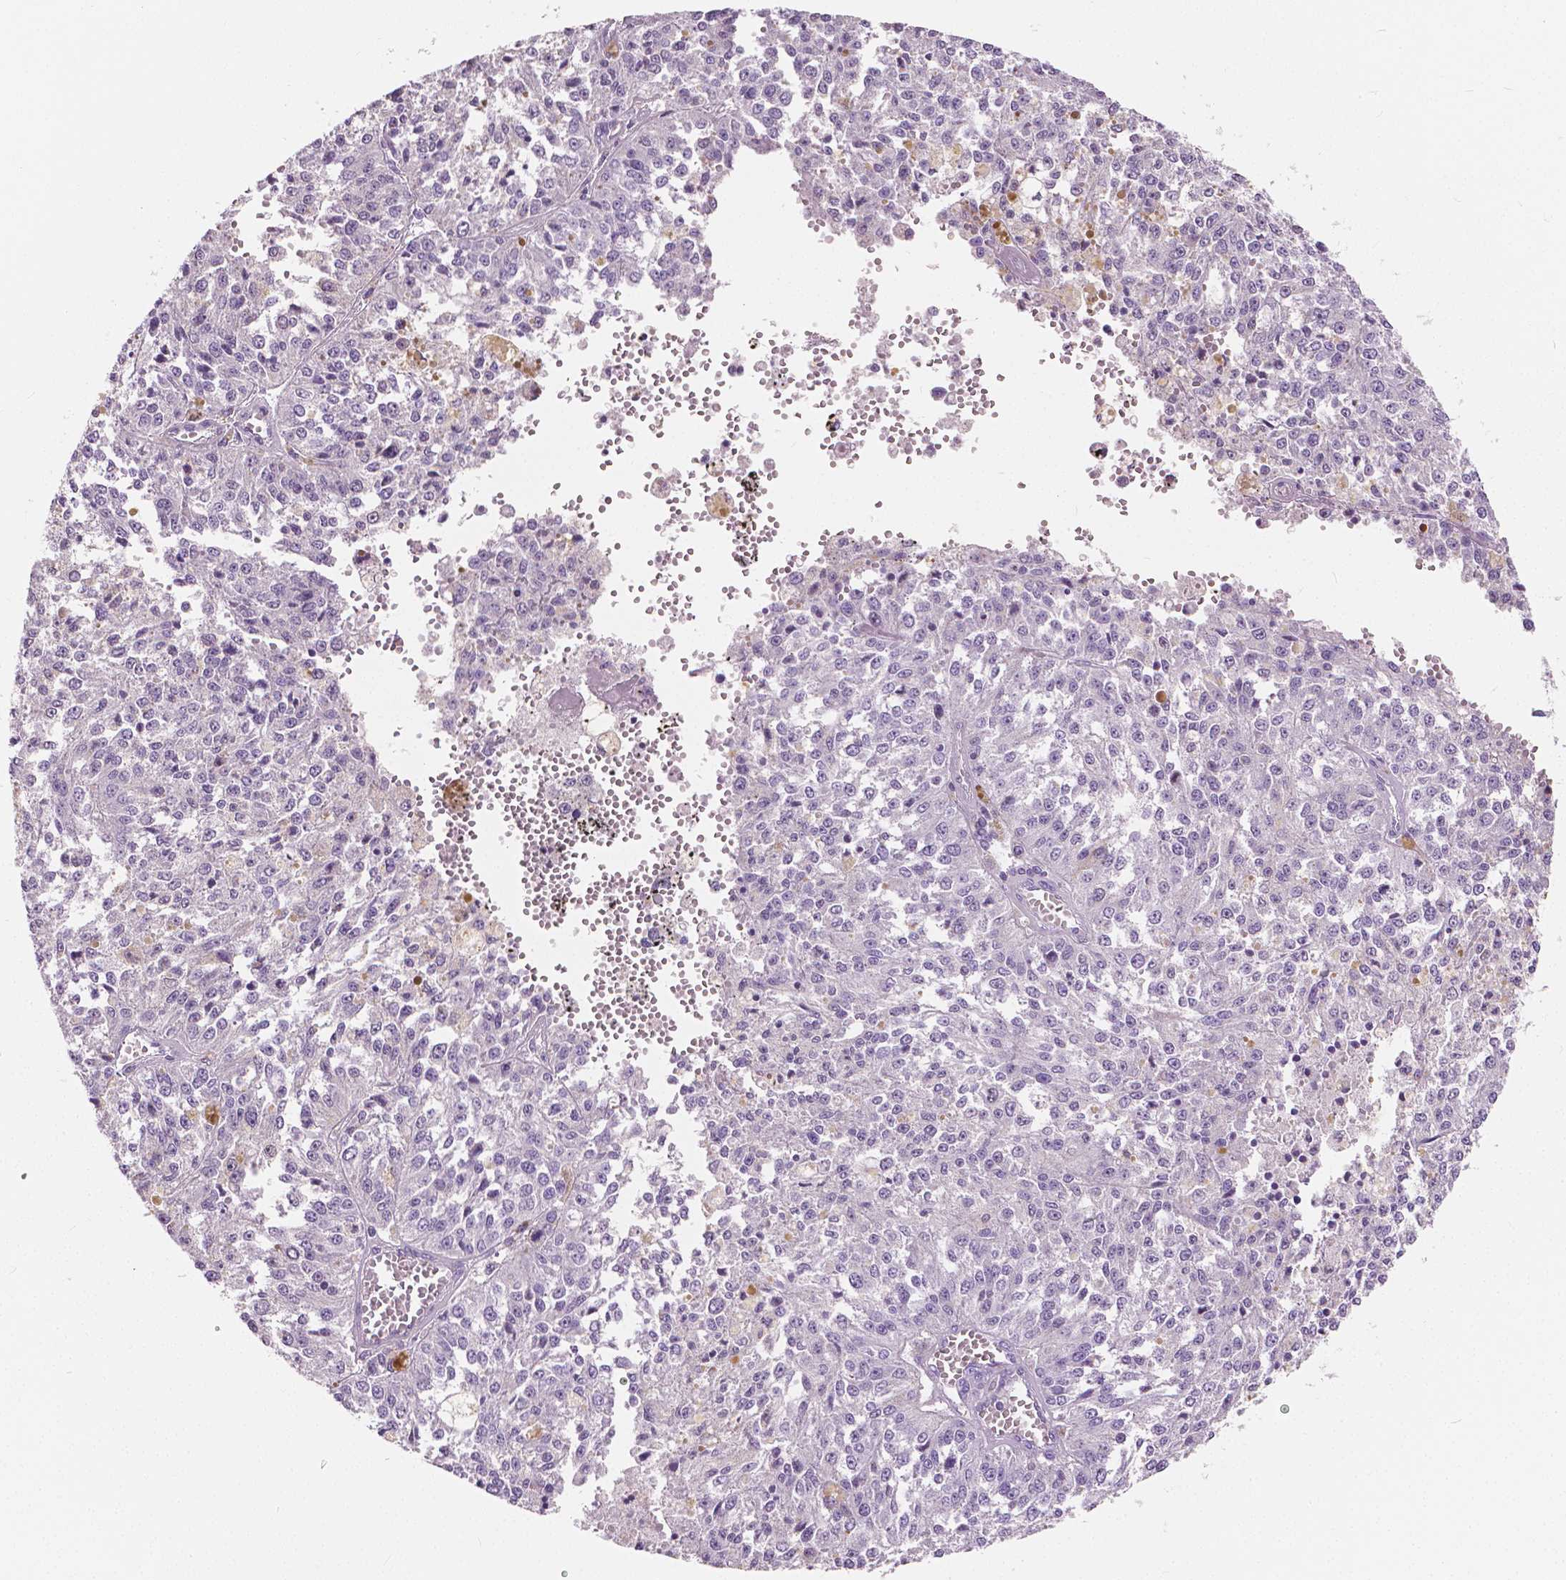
{"staining": {"intensity": "negative", "quantity": "none", "location": "none"}, "tissue": "melanoma", "cell_type": "Tumor cells", "image_type": "cancer", "snomed": [{"axis": "morphology", "description": "Malignant melanoma, Metastatic site"}, {"axis": "topography", "description": "Lymph node"}], "caption": "This is a histopathology image of IHC staining of melanoma, which shows no expression in tumor cells. The staining was performed using DAB (3,3'-diaminobenzidine) to visualize the protein expression in brown, while the nuclei were stained in blue with hematoxylin (Magnification: 20x).", "gene": "TKFC", "patient": {"sex": "female", "age": 64}}